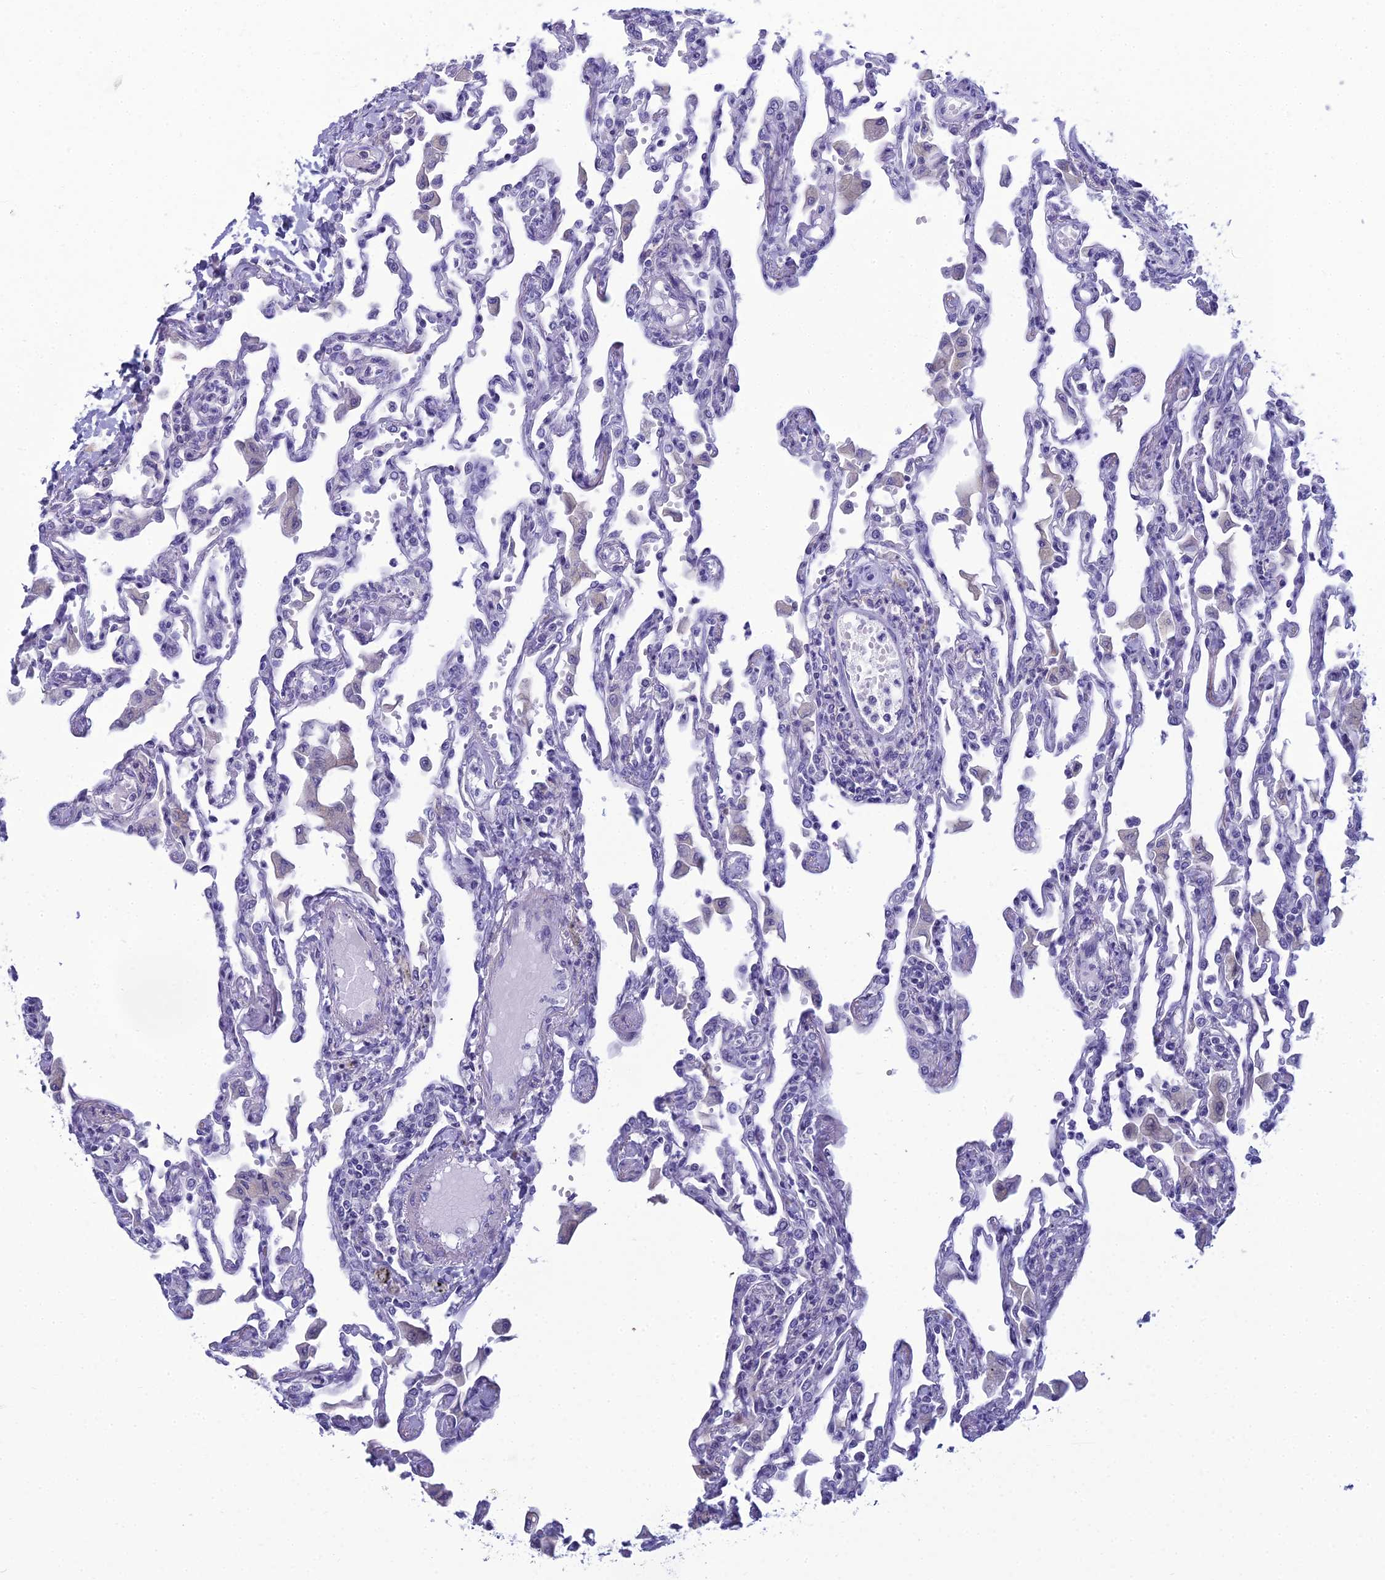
{"staining": {"intensity": "negative", "quantity": "none", "location": "none"}, "tissue": "lung", "cell_type": "Alveolar cells", "image_type": "normal", "snomed": [{"axis": "morphology", "description": "Normal tissue, NOS"}, {"axis": "topography", "description": "Bronchus"}, {"axis": "topography", "description": "Lung"}], "caption": "Human lung stained for a protein using immunohistochemistry displays no positivity in alveolar cells.", "gene": "MUC13", "patient": {"sex": "female", "age": 49}}